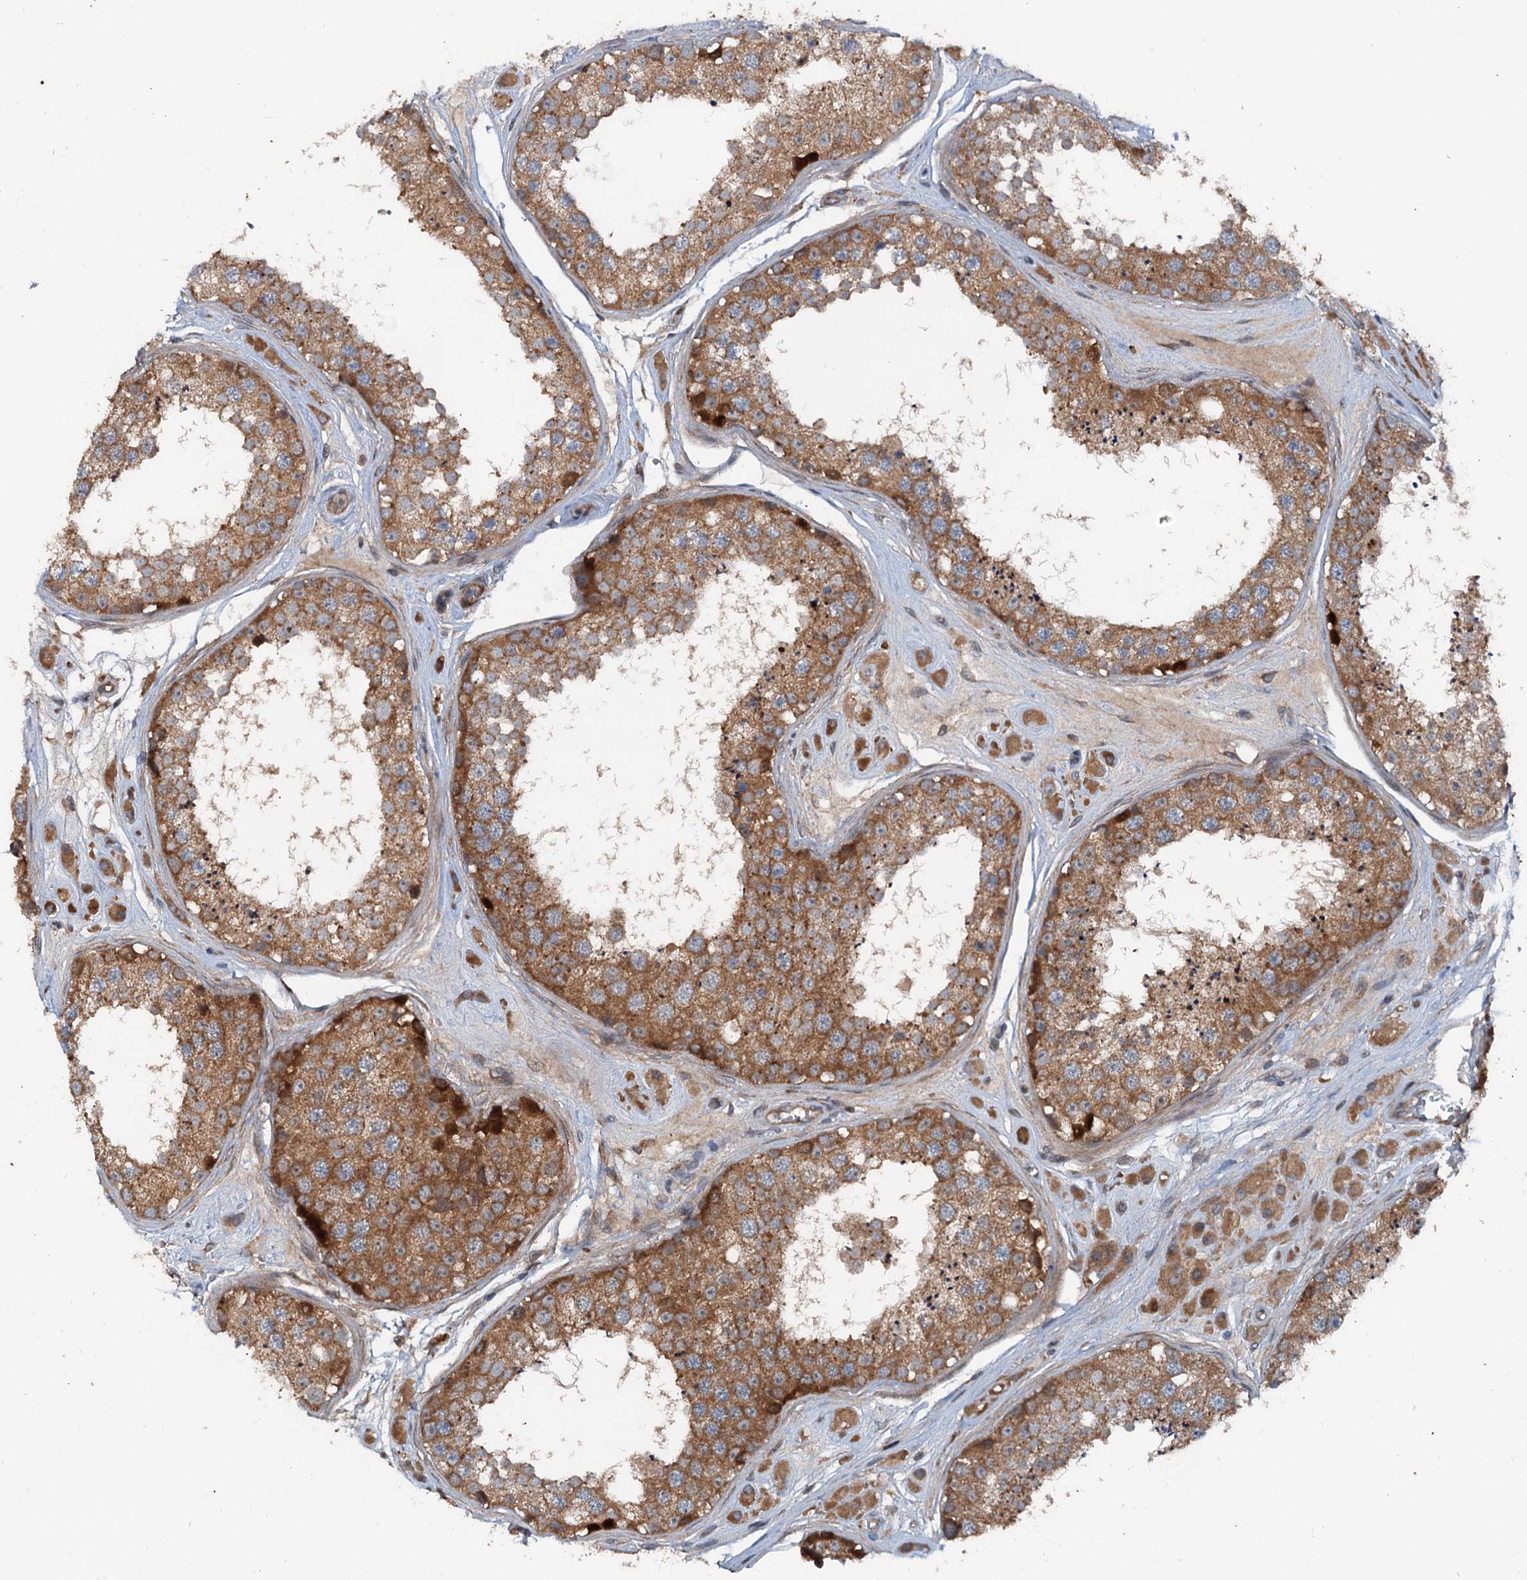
{"staining": {"intensity": "strong", "quantity": ">75%", "location": "cytoplasmic/membranous"}, "tissue": "testis", "cell_type": "Cells in seminiferous ducts", "image_type": "normal", "snomed": [{"axis": "morphology", "description": "Normal tissue, NOS"}, {"axis": "topography", "description": "Testis"}], "caption": "An IHC image of unremarkable tissue is shown. Protein staining in brown highlights strong cytoplasmic/membranous positivity in testis within cells in seminiferous ducts.", "gene": "TEDC1", "patient": {"sex": "male", "age": 25}}